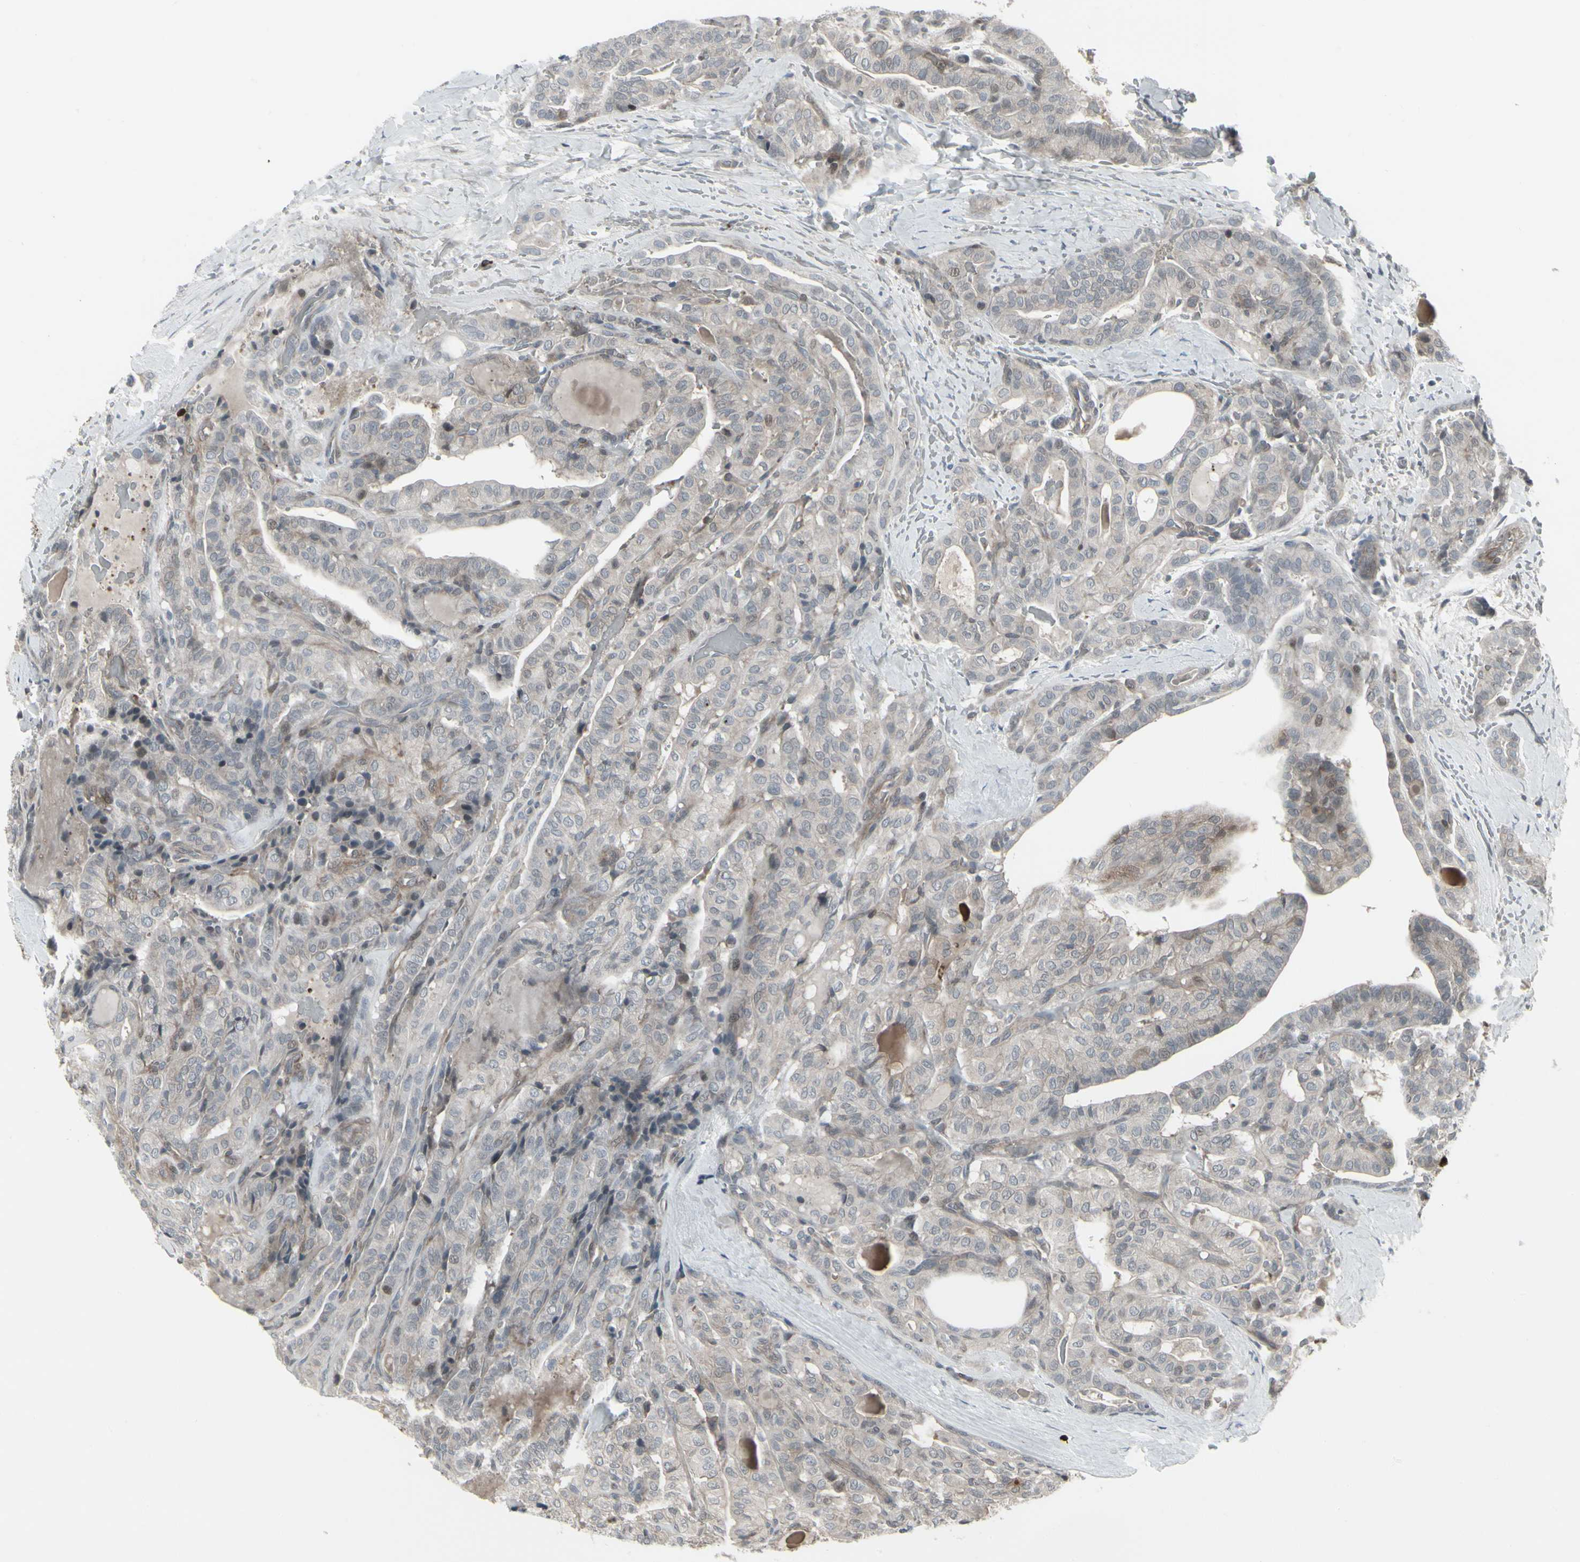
{"staining": {"intensity": "weak", "quantity": ">75%", "location": "cytoplasmic/membranous"}, "tissue": "thyroid cancer", "cell_type": "Tumor cells", "image_type": "cancer", "snomed": [{"axis": "morphology", "description": "Papillary adenocarcinoma, NOS"}, {"axis": "topography", "description": "Thyroid gland"}], "caption": "Immunohistochemistry image of neoplastic tissue: papillary adenocarcinoma (thyroid) stained using IHC exhibits low levels of weak protein expression localized specifically in the cytoplasmic/membranous of tumor cells, appearing as a cytoplasmic/membranous brown color.", "gene": "IGFBP6", "patient": {"sex": "male", "age": 77}}